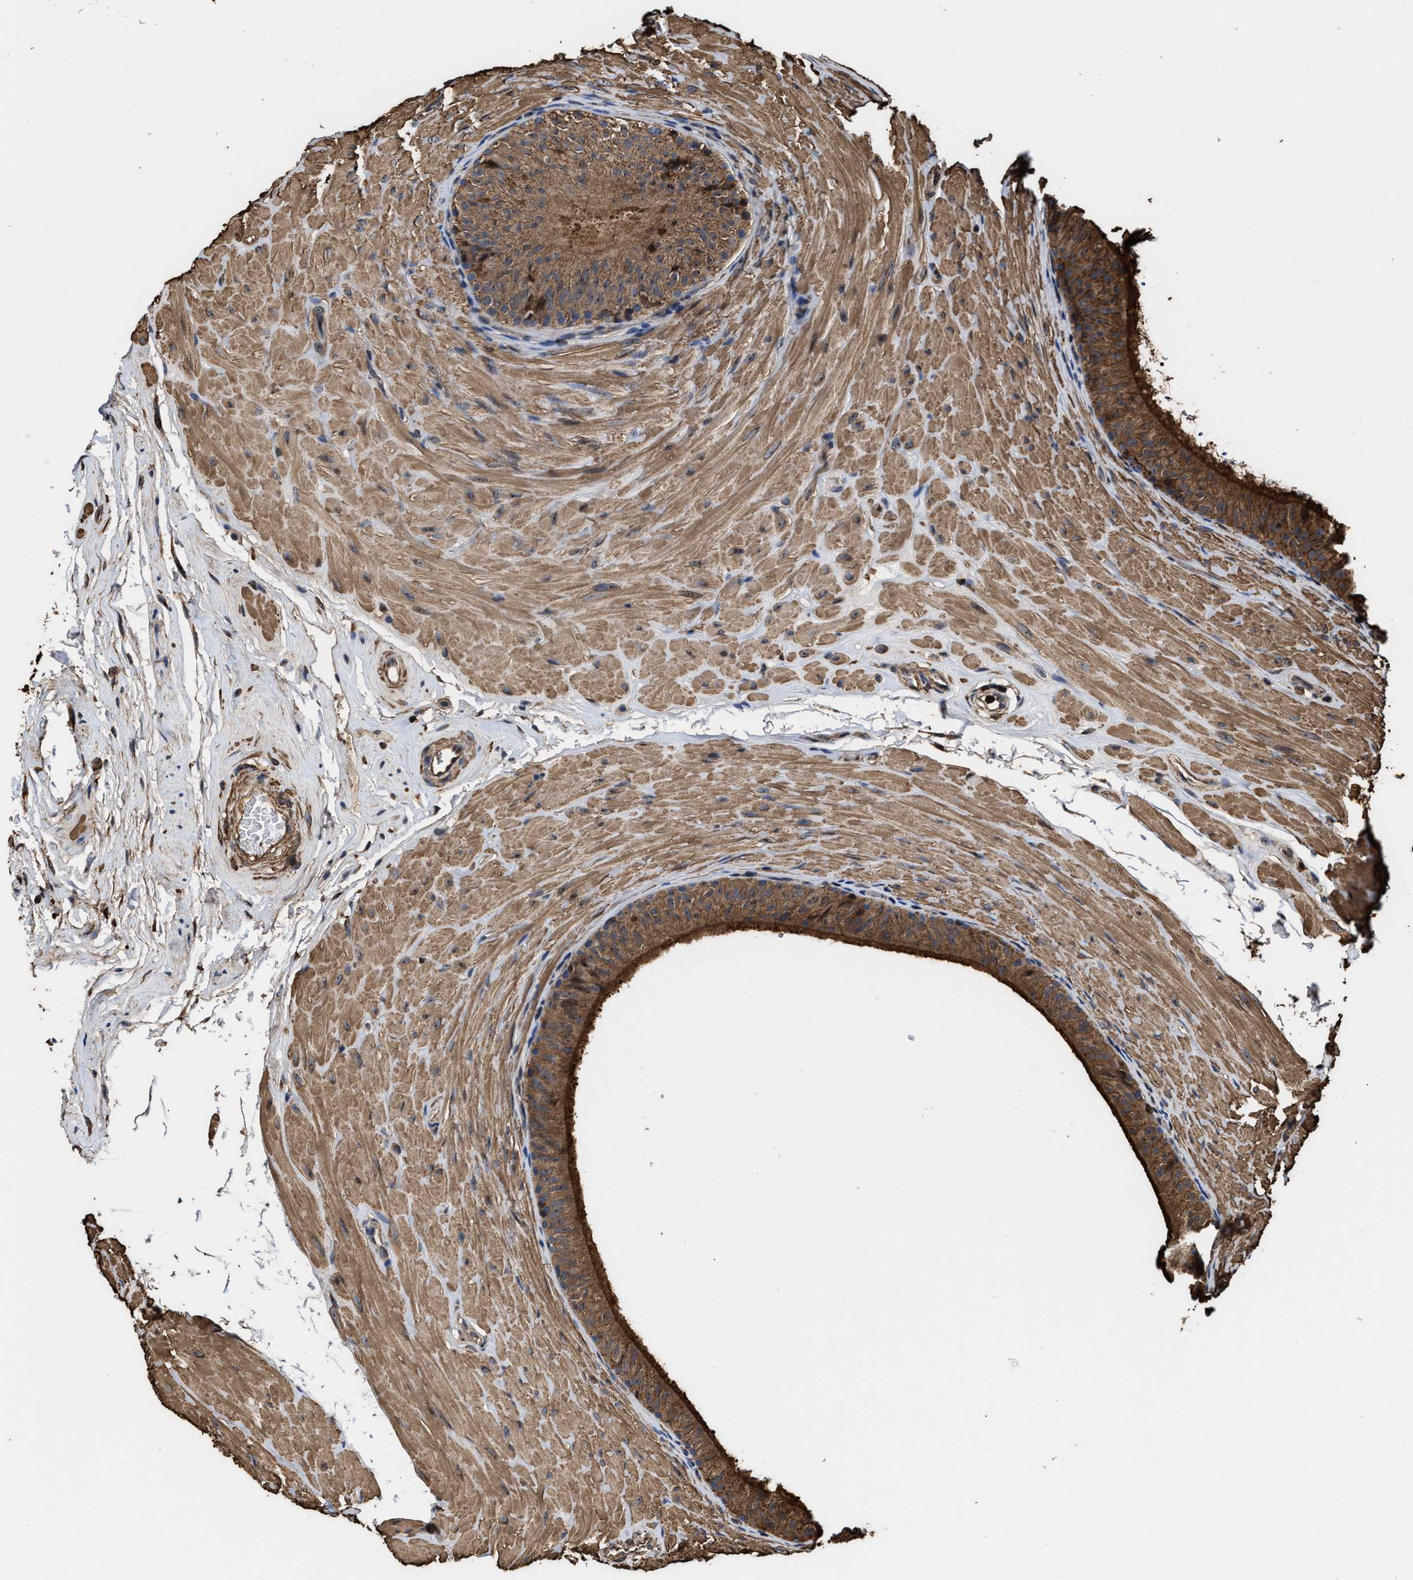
{"staining": {"intensity": "strong", "quantity": ">75%", "location": "cytoplasmic/membranous"}, "tissue": "epididymis", "cell_type": "Glandular cells", "image_type": "normal", "snomed": [{"axis": "morphology", "description": "Normal tissue, NOS"}, {"axis": "topography", "description": "Epididymis"}], "caption": "A brown stain labels strong cytoplasmic/membranous positivity of a protein in glandular cells of benign epididymis. The staining was performed using DAB (3,3'-diaminobenzidine), with brown indicating positive protein expression. Nuclei are stained blue with hematoxylin.", "gene": "KBTBD2", "patient": {"sex": "male", "age": 34}}